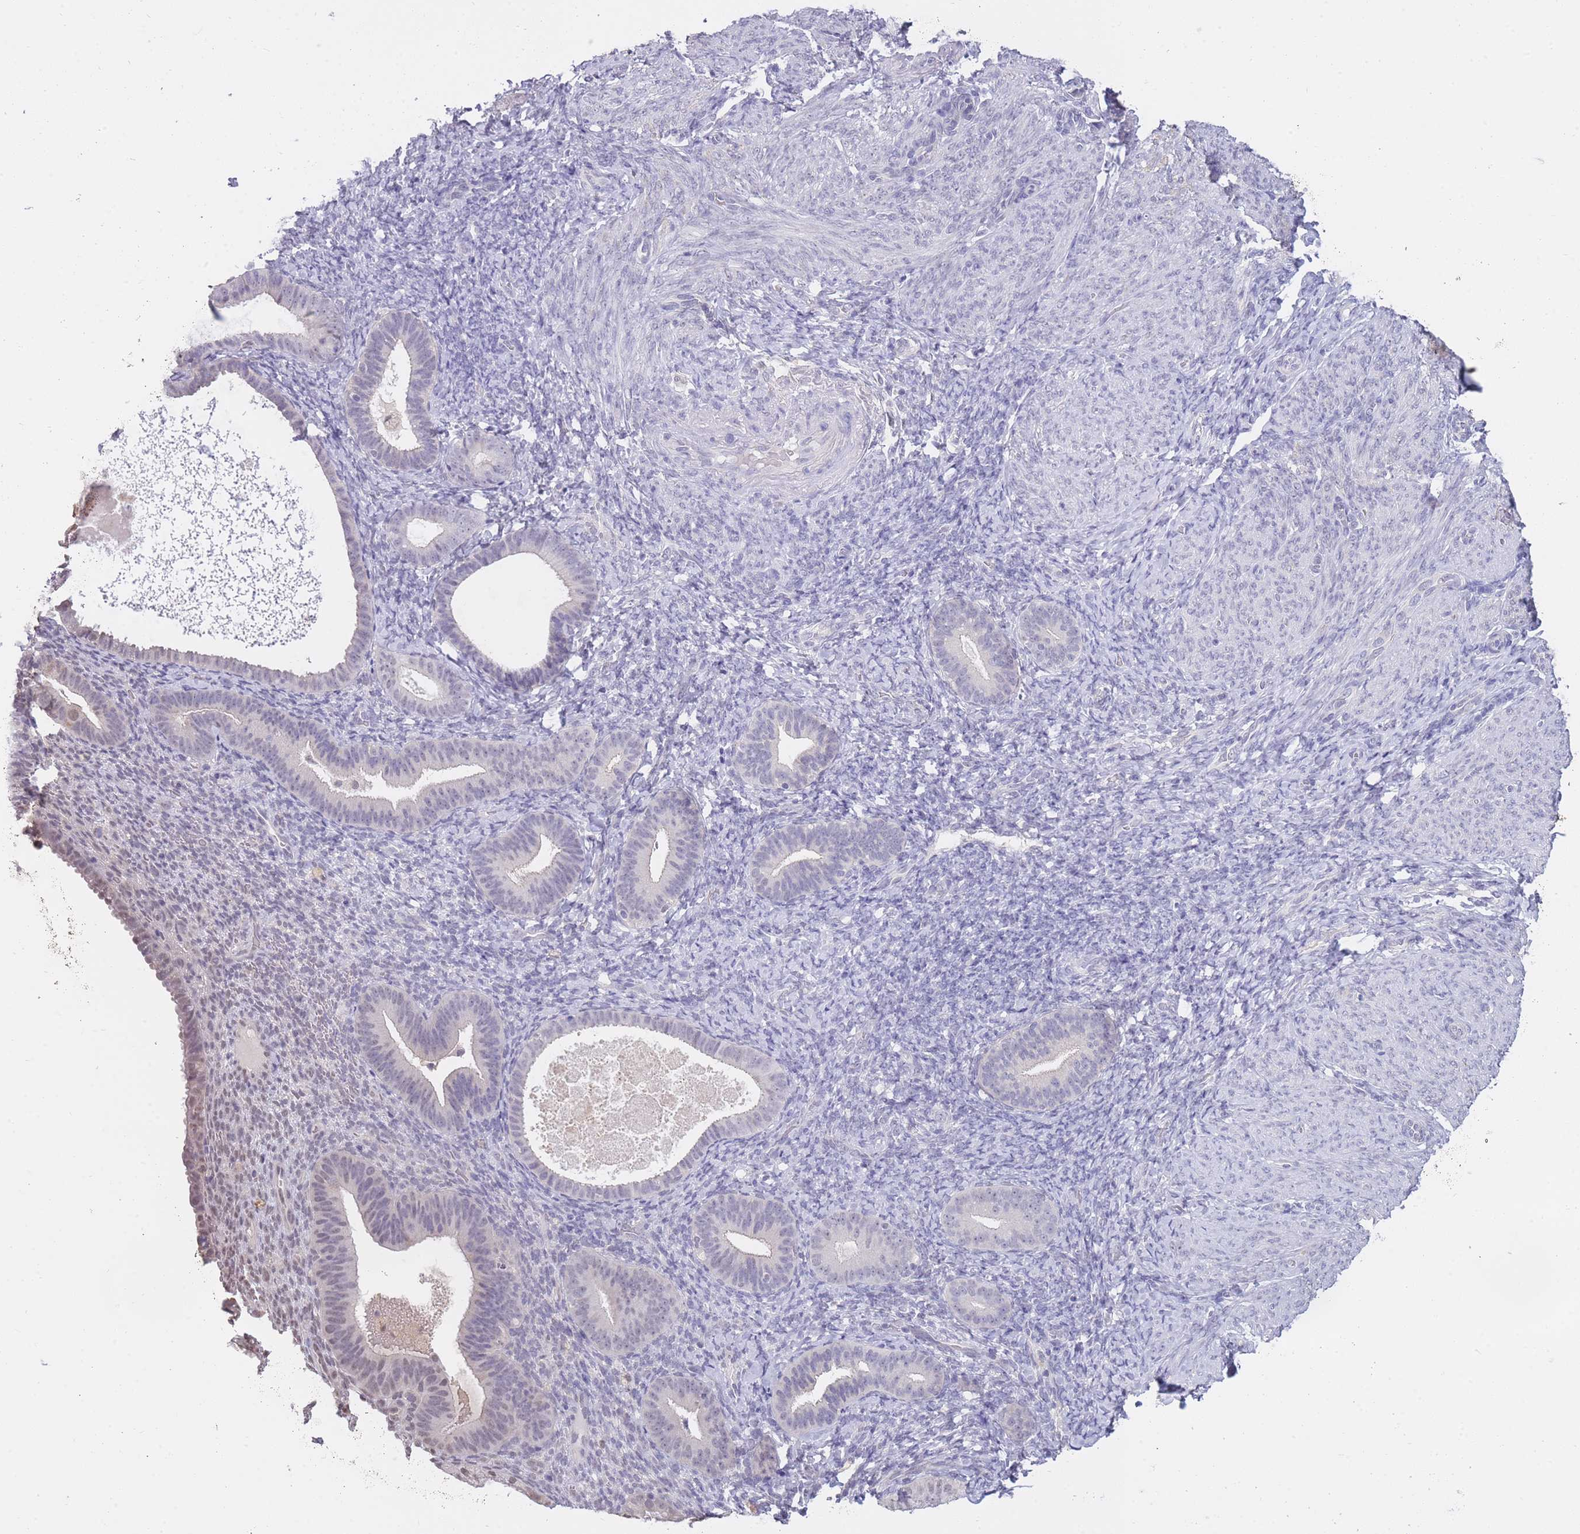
{"staining": {"intensity": "negative", "quantity": "none", "location": "none"}, "tissue": "endometrium", "cell_type": "Cells in endometrial stroma", "image_type": "normal", "snomed": [{"axis": "morphology", "description": "Normal tissue, NOS"}, {"axis": "topography", "description": "Endometrium"}], "caption": "This is a micrograph of immunohistochemistry (IHC) staining of normal endometrium, which shows no positivity in cells in endometrial stroma.", "gene": "GOLGA6L1", "patient": {"sex": "female", "age": 65}}